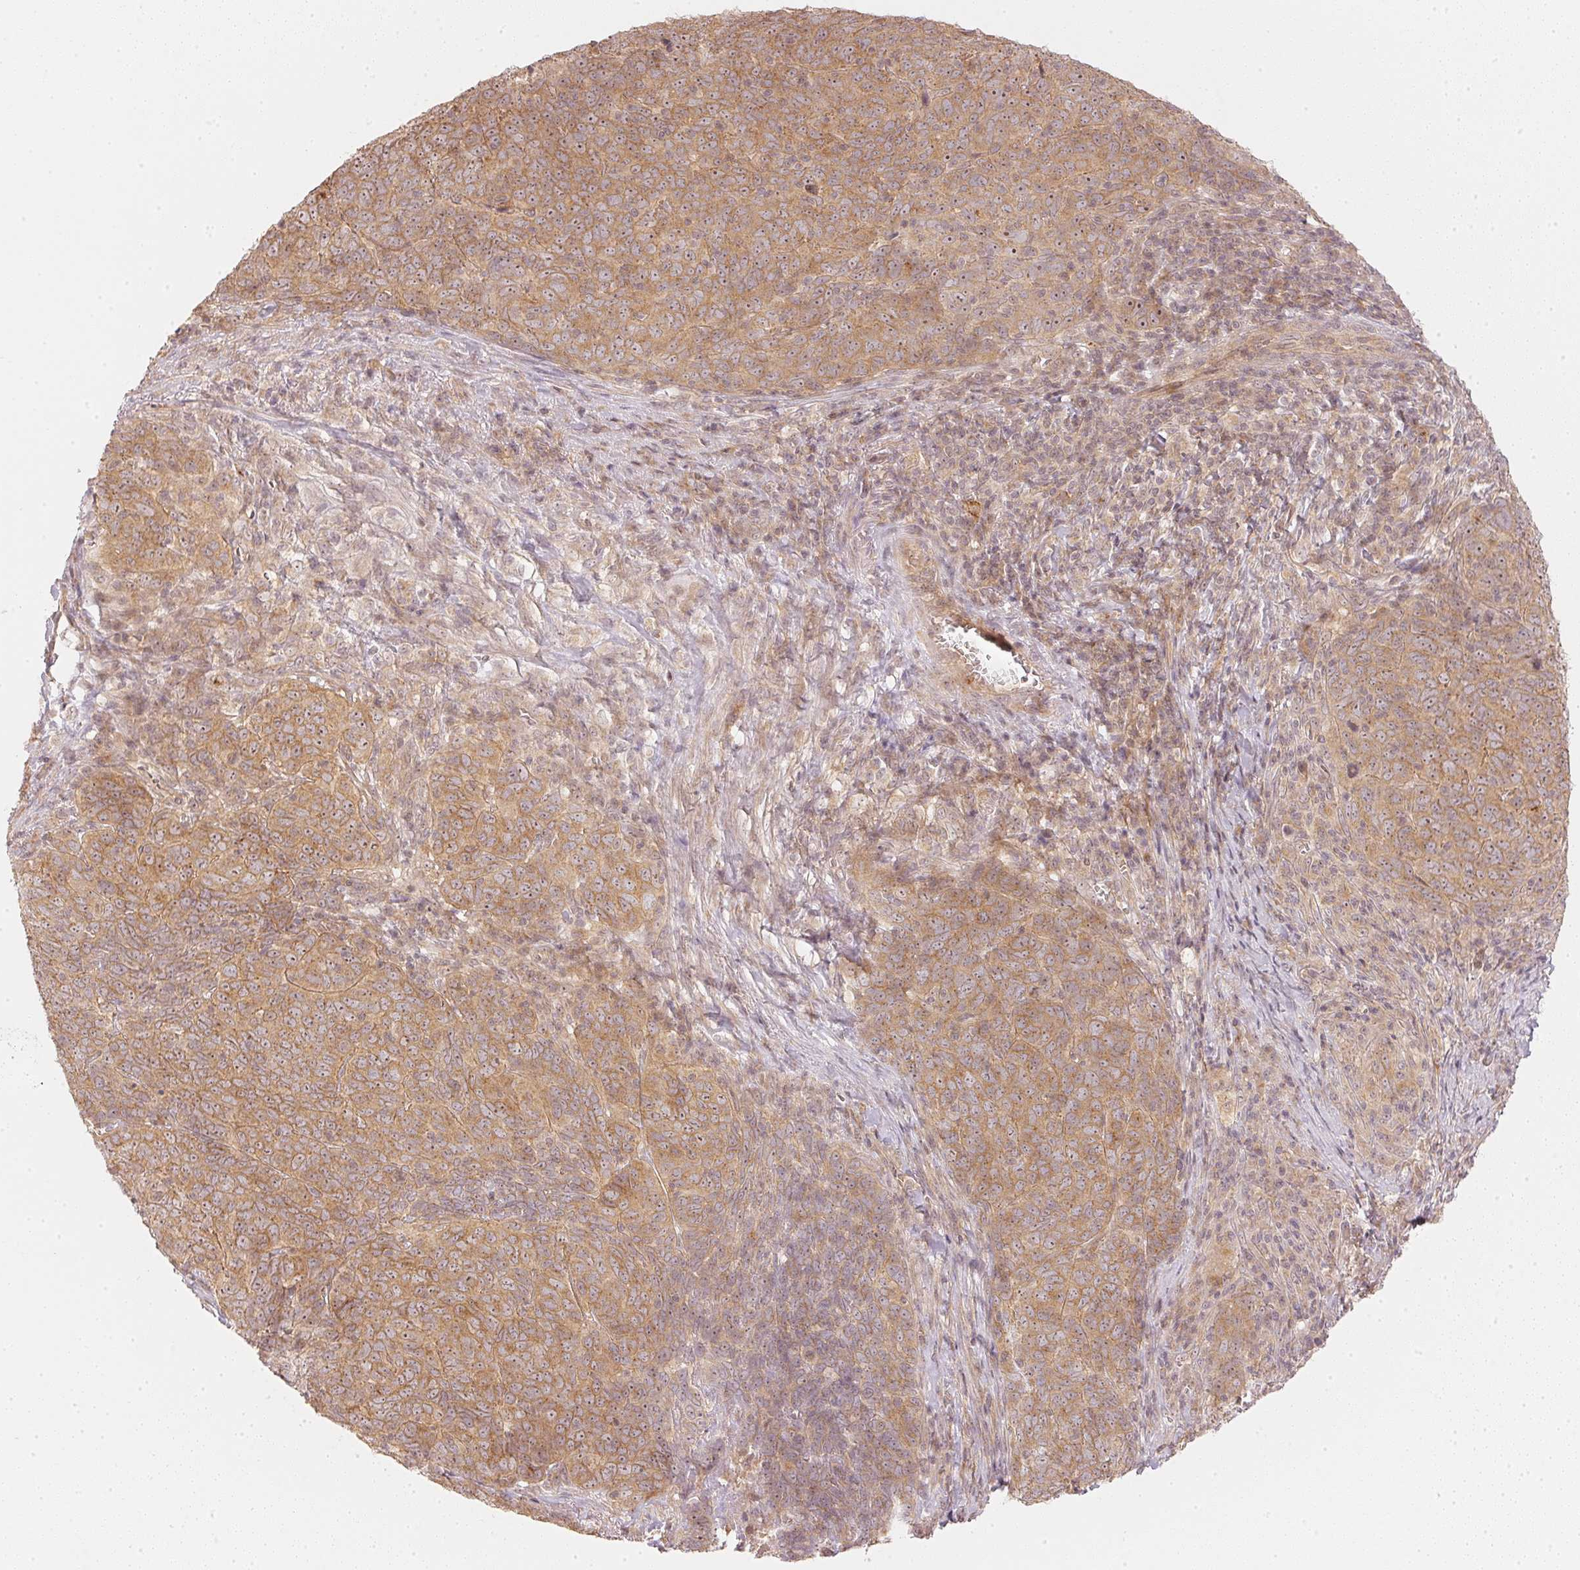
{"staining": {"intensity": "moderate", "quantity": ">75%", "location": "cytoplasmic/membranous,nuclear"}, "tissue": "skin cancer", "cell_type": "Tumor cells", "image_type": "cancer", "snomed": [{"axis": "morphology", "description": "Squamous cell carcinoma, NOS"}, {"axis": "topography", "description": "Skin"}, {"axis": "topography", "description": "Anal"}], "caption": "The micrograph demonstrates immunohistochemical staining of skin cancer (squamous cell carcinoma). There is moderate cytoplasmic/membranous and nuclear expression is present in about >75% of tumor cells.", "gene": "WDR54", "patient": {"sex": "female", "age": 51}}